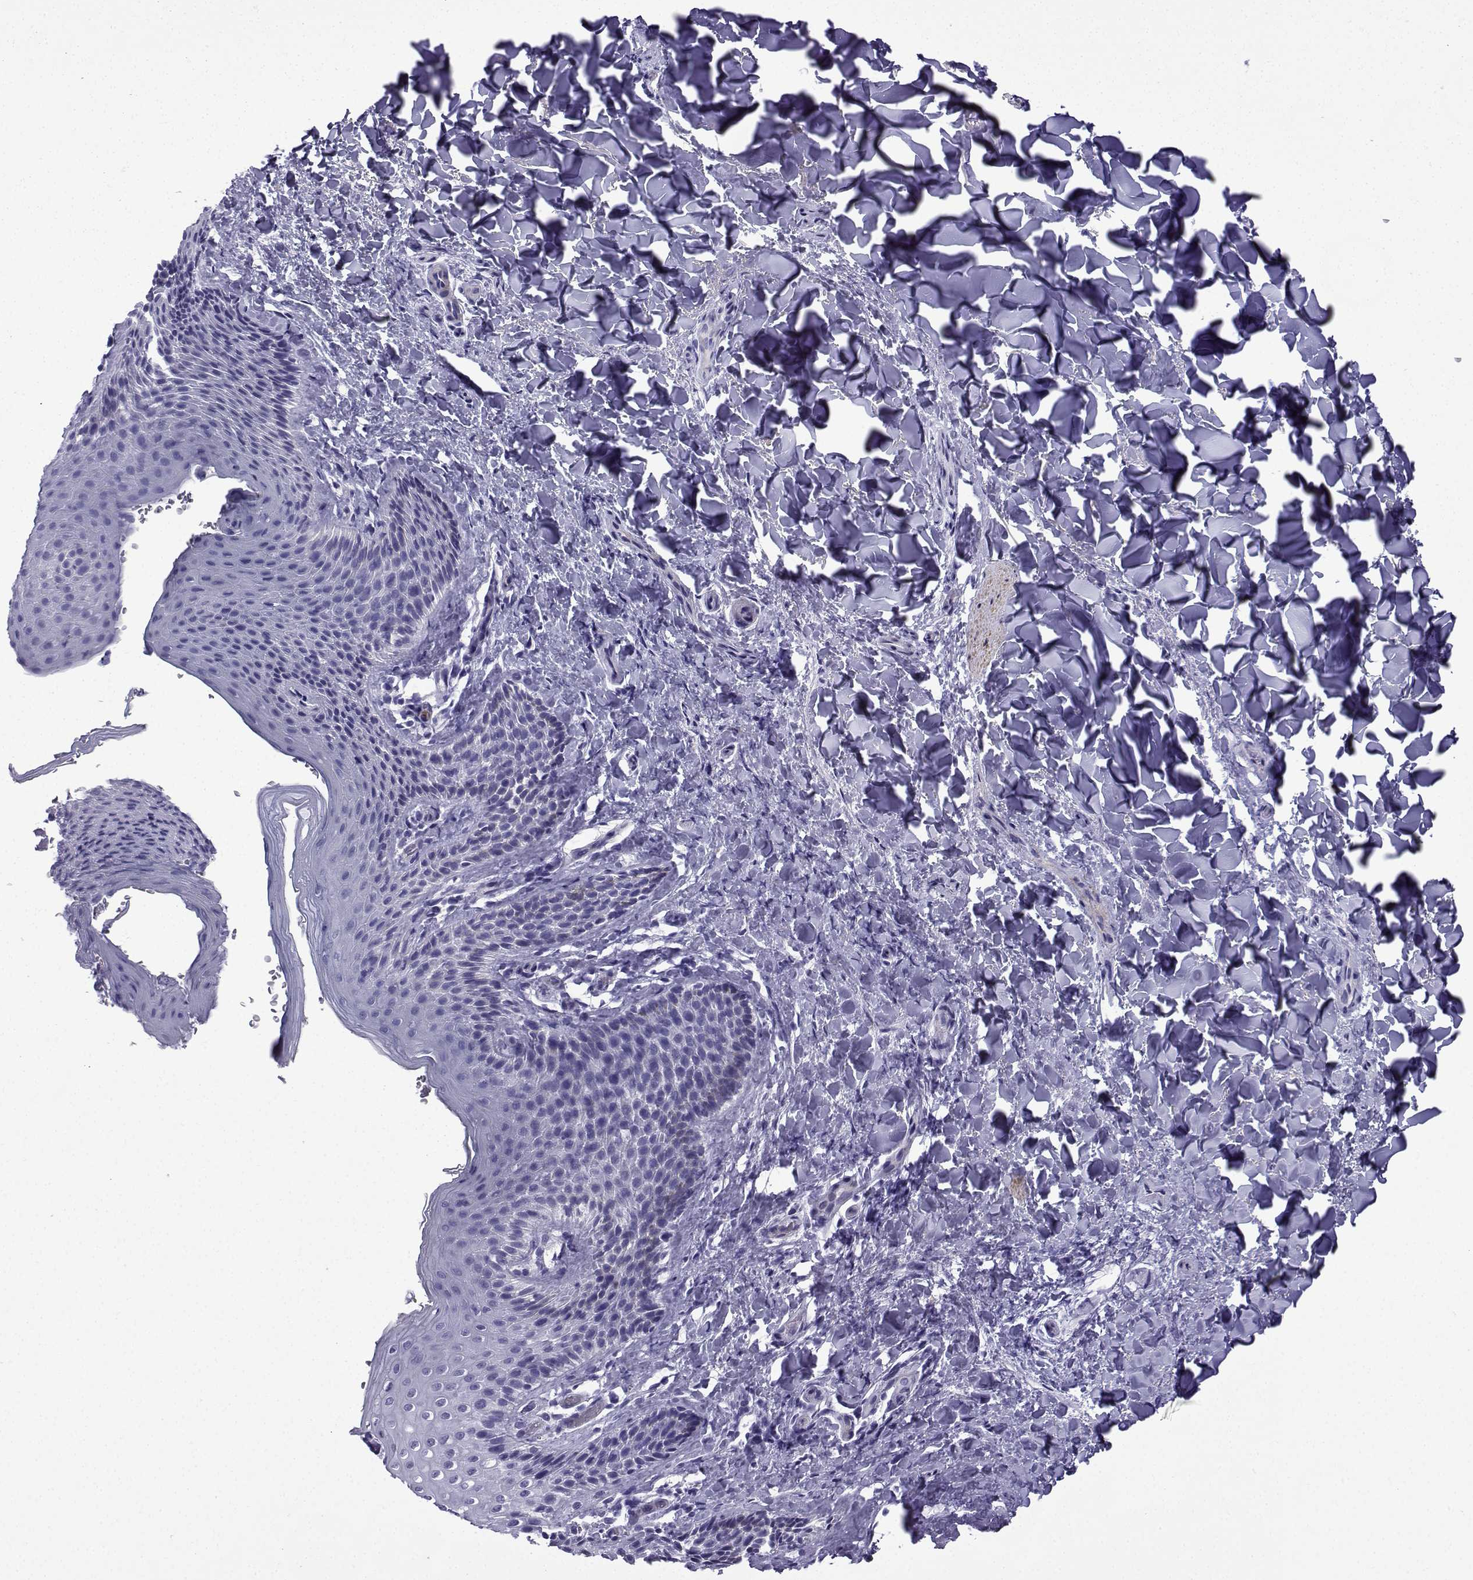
{"staining": {"intensity": "negative", "quantity": "none", "location": "none"}, "tissue": "skin", "cell_type": "Epidermal cells", "image_type": "normal", "snomed": [{"axis": "morphology", "description": "Normal tissue, NOS"}, {"axis": "topography", "description": "Anal"}], "caption": "Protein analysis of normal skin reveals no significant staining in epidermal cells.", "gene": "KCNF1", "patient": {"sex": "male", "age": 36}}